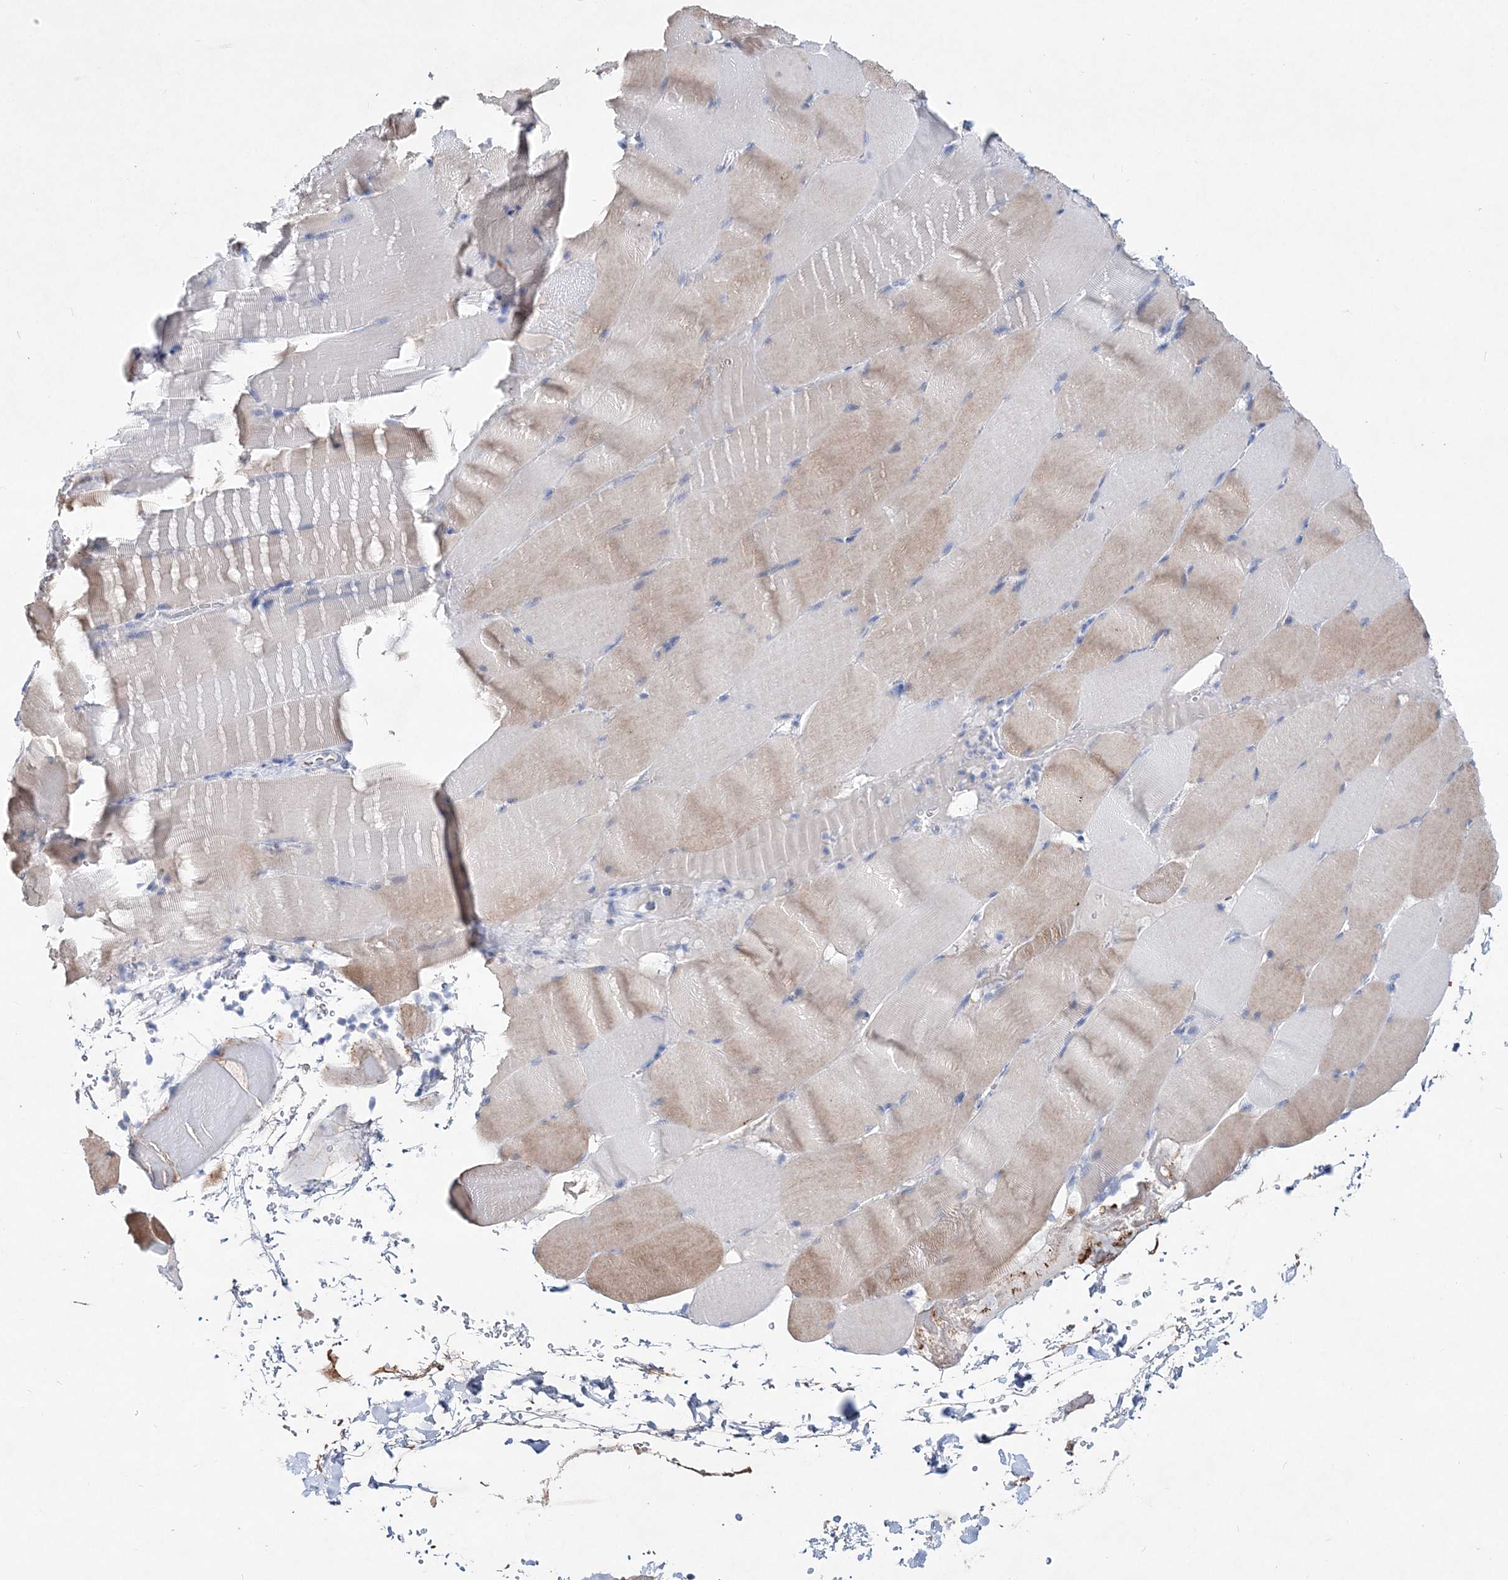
{"staining": {"intensity": "weak", "quantity": "25%-75%", "location": "cytoplasmic/membranous"}, "tissue": "skeletal muscle", "cell_type": "Myocytes", "image_type": "normal", "snomed": [{"axis": "morphology", "description": "Normal tissue, NOS"}, {"axis": "topography", "description": "Skeletal muscle"}], "caption": "An IHC image of unremarkable tissue is shown. Protein staining in brown highlights weak cytoplasmic/membranous positivity in skeletal muscle within myocytes. The protein is shown in brown color, while the nuclei are stained blue.", "gene": "SPINK7", "patient": {"sex": "male", "age": 62}}